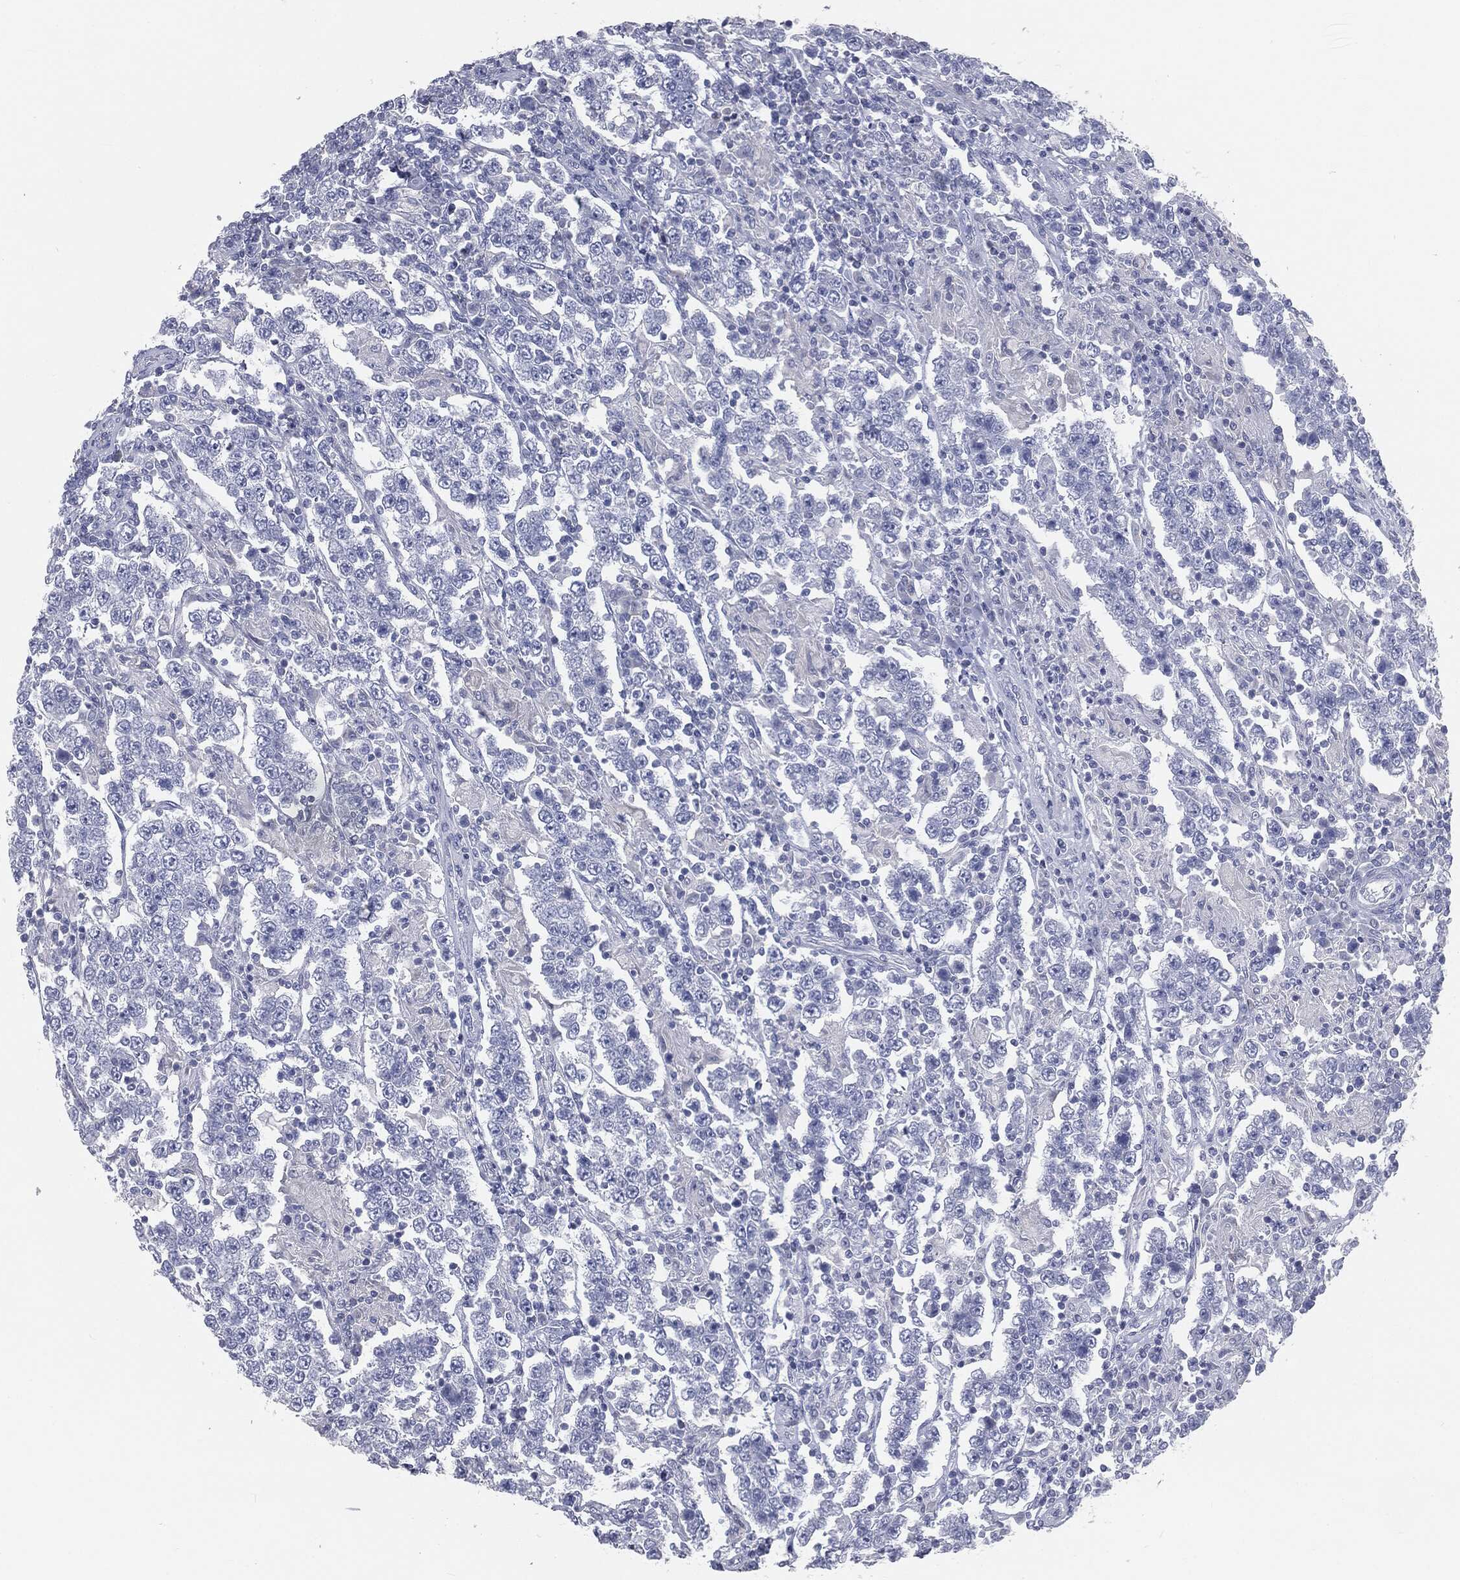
{"staining": {"intensity": "negative", "quantity": "none", "location": "none"}, "tissue": "testis cancer", "cell_type": "Tumor cells", "image_type": "cancer", "snomed": [{"axis": "morphology", "description": "Normal tissue, NOS"}, {"axis": "morphology", "description": "Urothelial carcinoma, High grade"}, {"axis": "morphology", "description": "Seminoma, NOS"}, {"axis": "morphology", "description": "Carcinoma, Embryonal, NOS"}, {"axis": "topography", "description": "Urinary bladder"}, {"axis": "topography", "description": "Testis"}], "caption": "Immunohistochemical staining of testis seminoma exhibits no significant positivity in tumor cells.", "gene": "CAV3", "patient": {"sex": "male", "age": 41}}